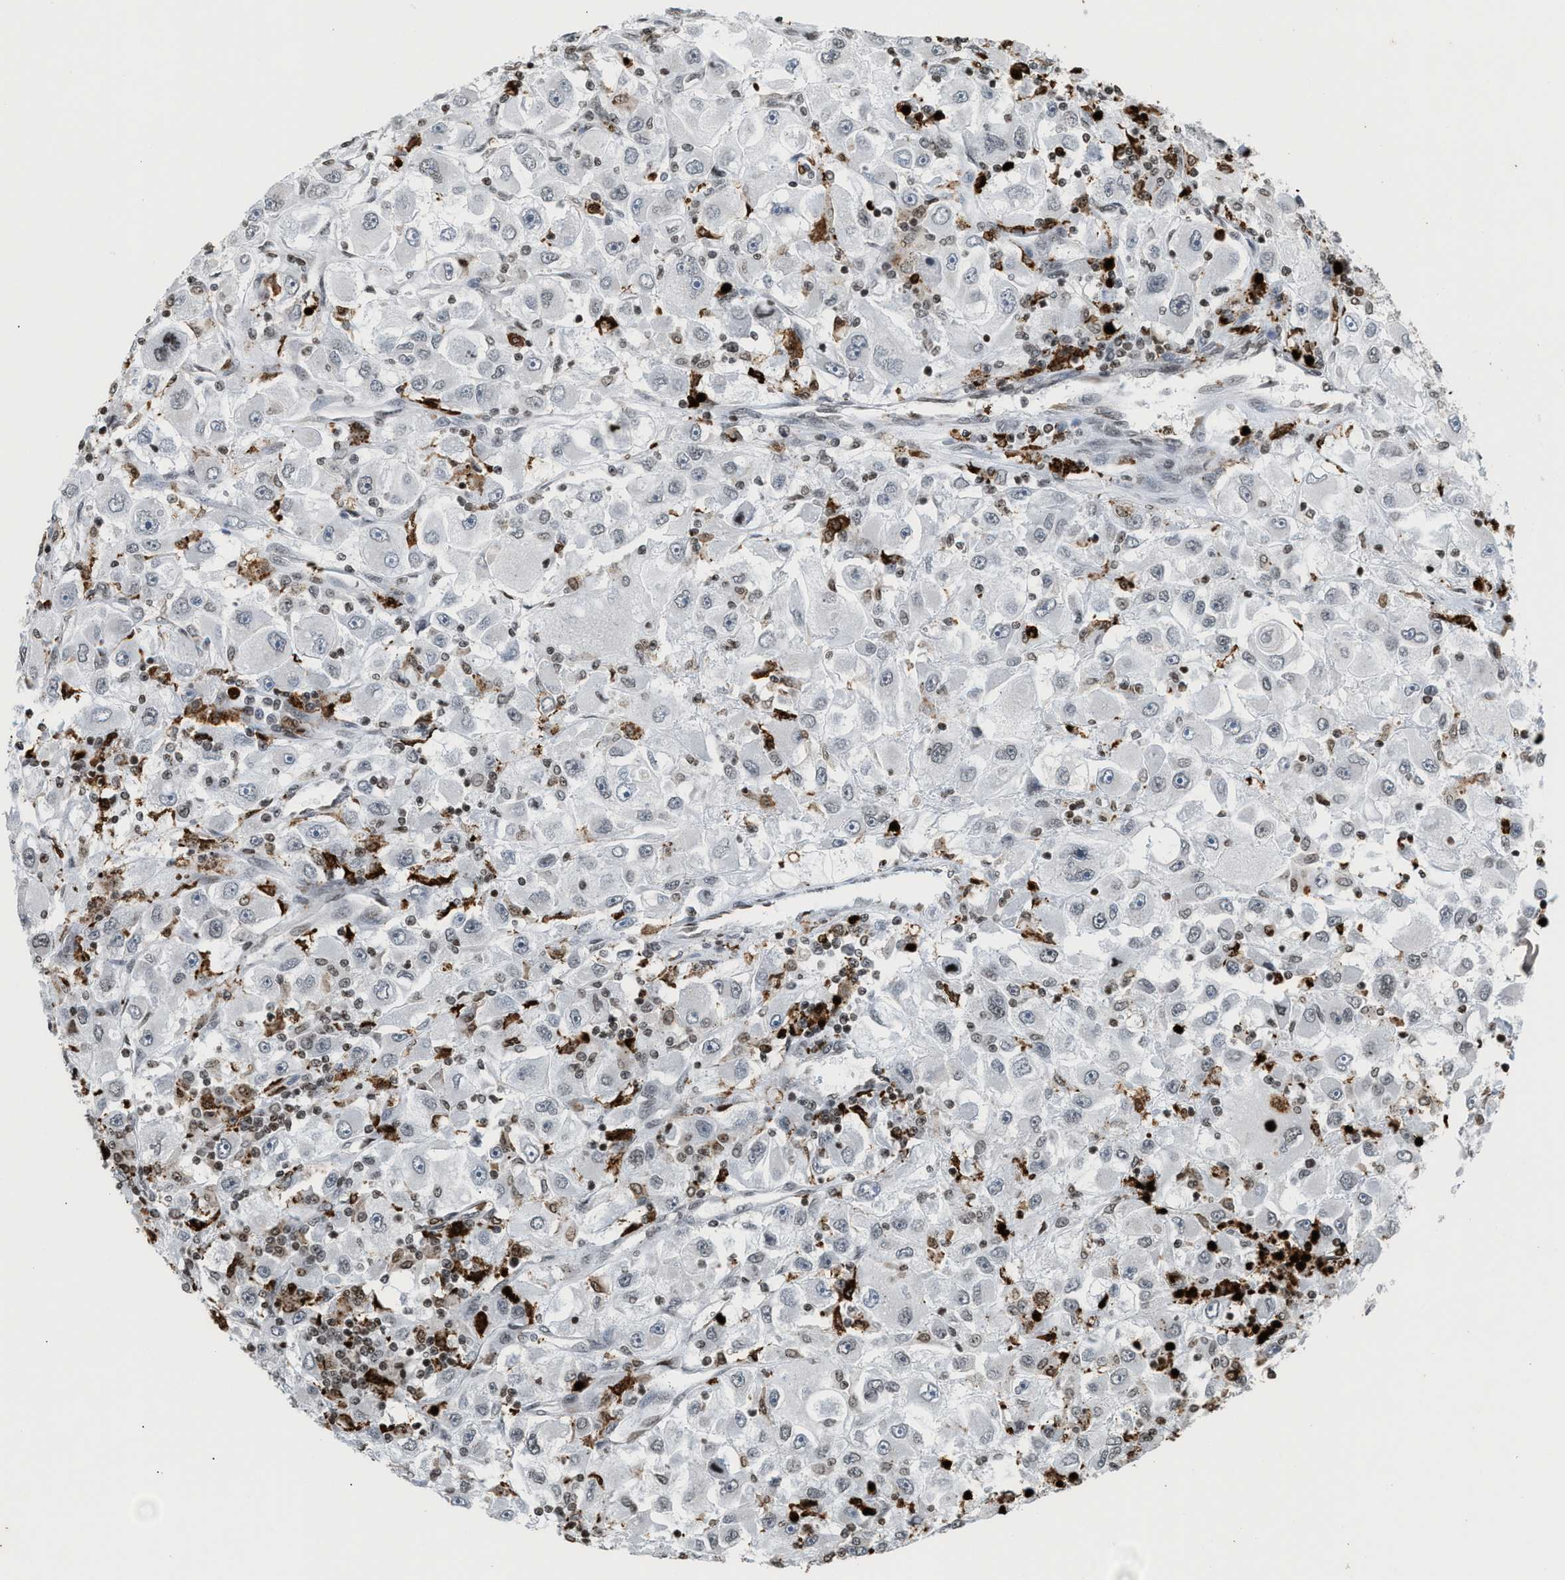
{"staining": {"intensity": "negative", "quantity": "none", "location": "none"}, "tissue": "renal cancer", "cell_type": "Tumor cells", "image_type": "cancer", "snomed": [{"axis": "morphology", "description": "Adenocarcinoma, NOS"}, {"axis": "topography", "description": "Kidney"}], "caption": "Tumor cells show no significant protein staining in renal cancer (adenocarcinoma).", "gene": "PRUNE2", "patient": {"sex": "female", "age": 52}}